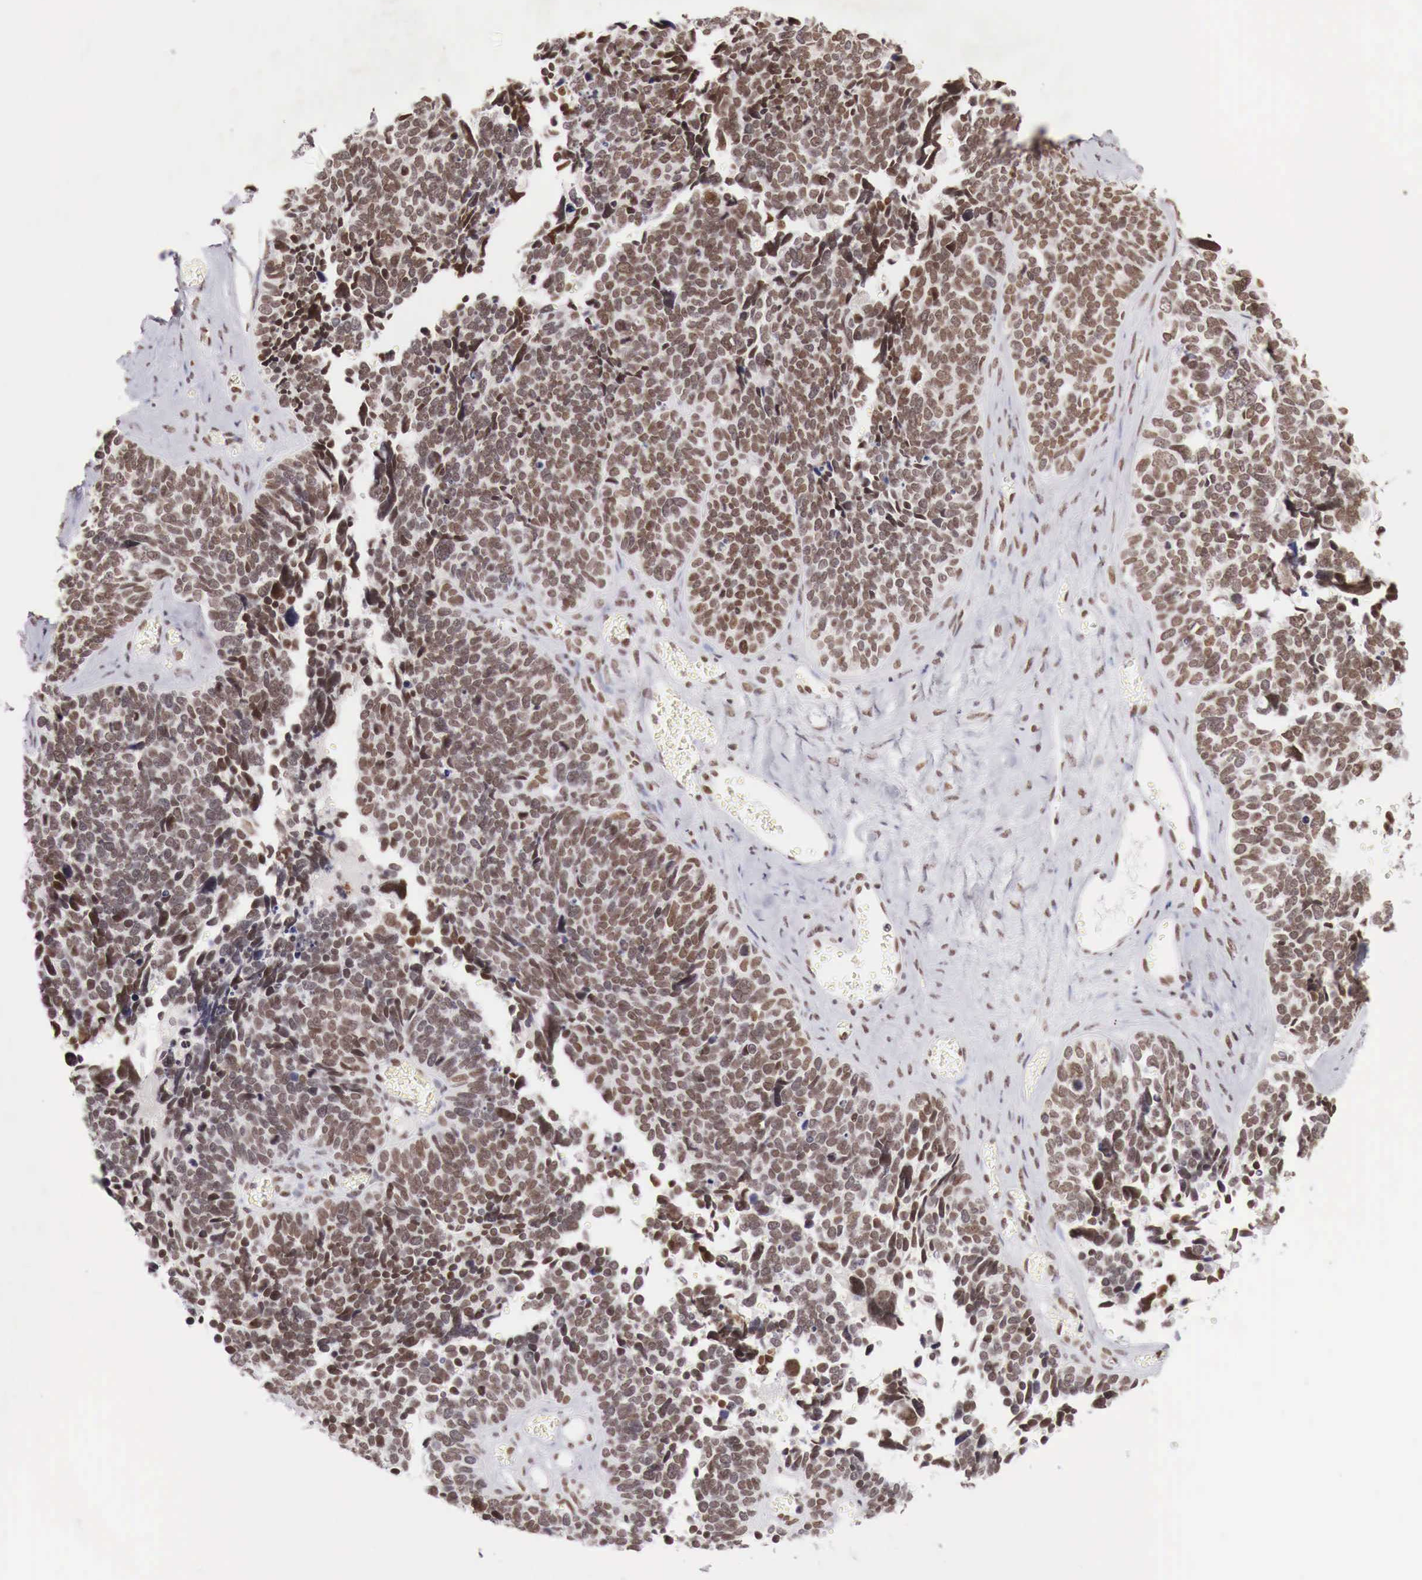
{"staining": {"intensity": "weak", "quantity": "25%-75%", "location": "nuclear"}, "tissue": "ovarian cancer", "cell_type": "Tumor cells", "image_type": "cancer", "snomed": [{"axis": "morphology", "description": "Cystadenocarcinoma, serous, NOS"}, {"axis": "topography", "description": "Ovary"}], "caption": "Tumor cells exhibit low levels of weak nuclear positivity in about 25%-75% of cells in ovarian cancer.", "gene": "PHF14", "patient": {"sex": "female", "age": 77}}